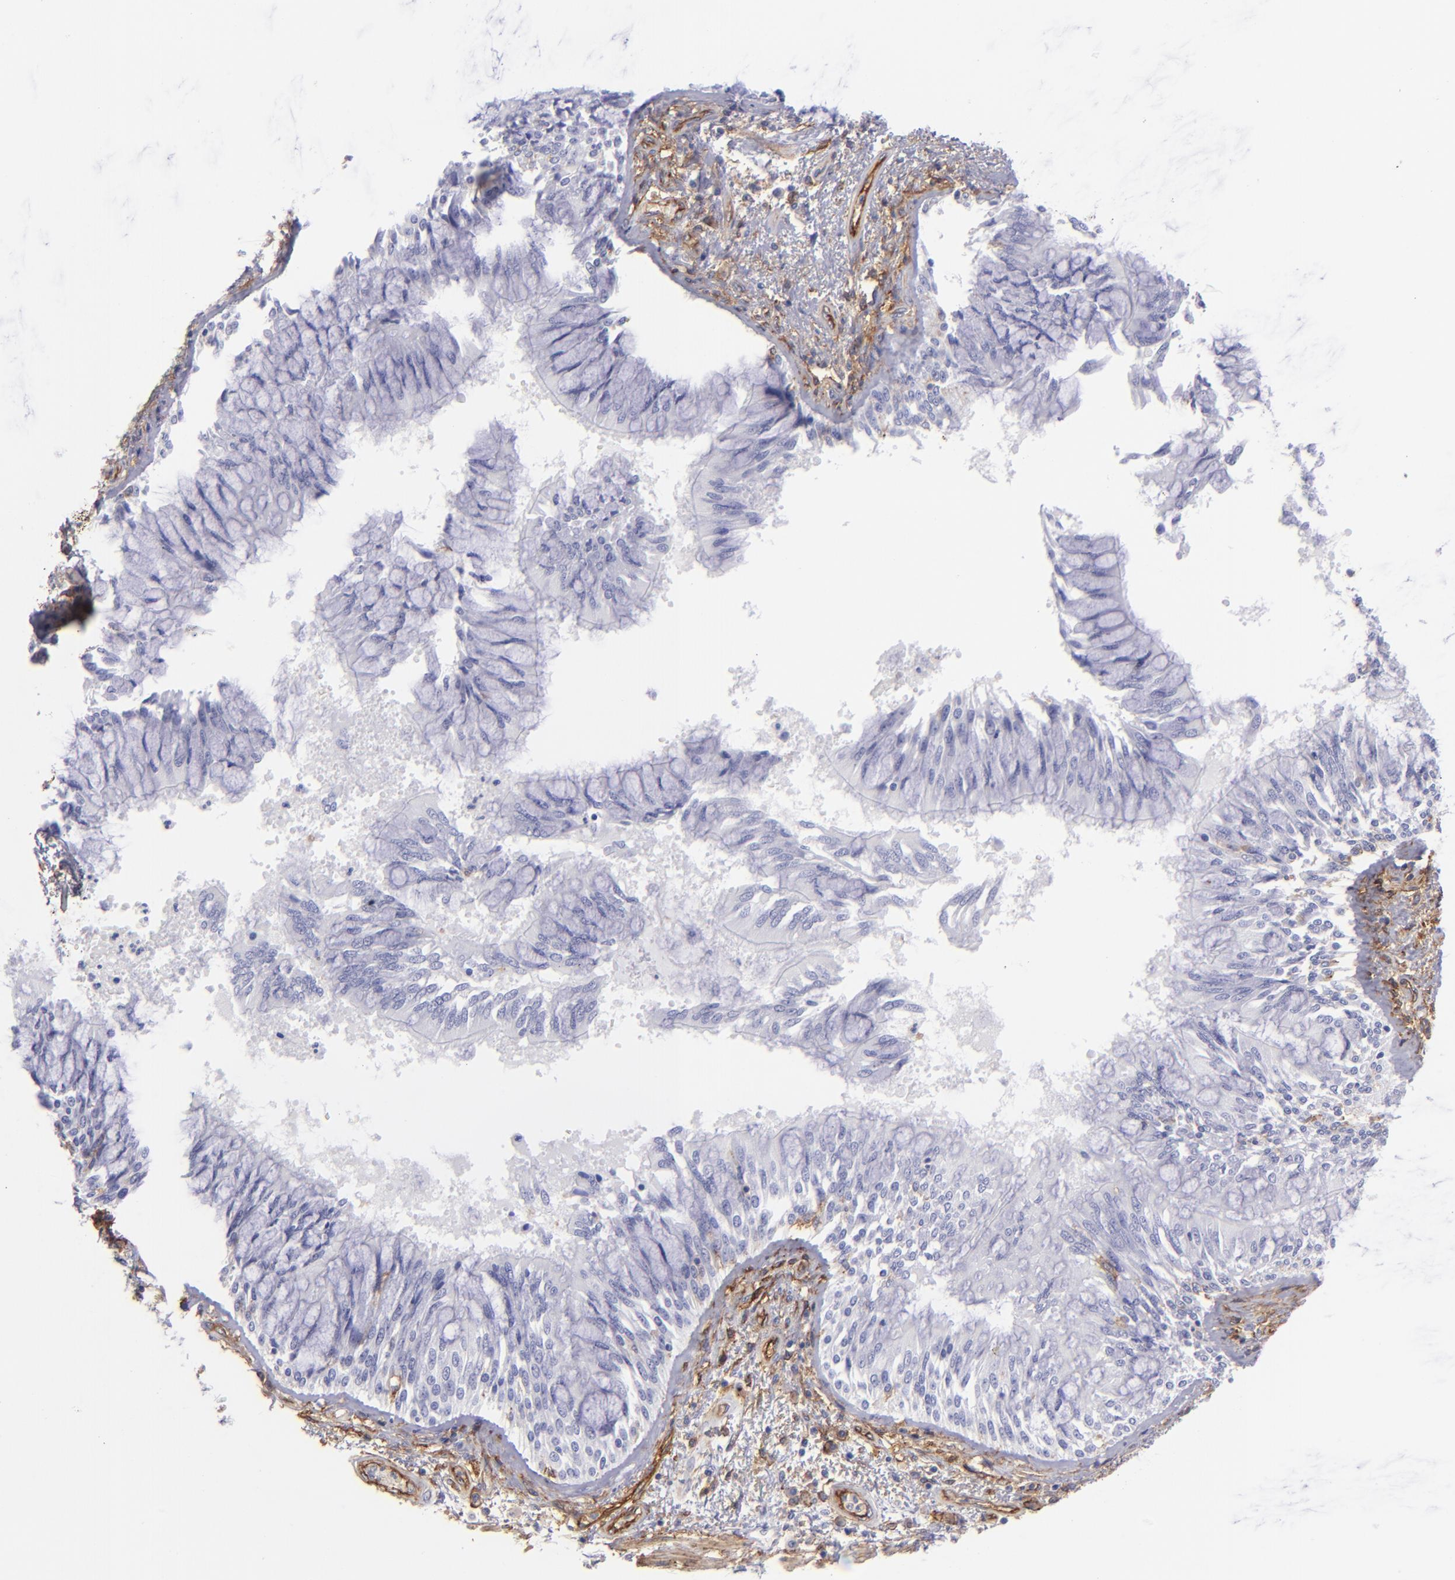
{"staining": {"intensity": "negative", "quantity": "none", "location": "none"}, "tissue": "bronchus", "cell_type": "Respiratory epithelial cells", "image_type": "normal", "snomed": [{"axis": "morphology", "description": "Normal tissue, NOS"}, {"axis": "topography", "description": "Cartilage tissue"}, {"axis": "topography", "description": "Bronchus"}, {"axis": "topography", "description": "Lung"}, {"axis": "topography", "description": "Peripheral nerve tissue"}], "caption": "High magnification brightfield microscopy of benign bronchus stained with DAB (brown) and counterstained with hematoxylin (blue): respiratory epithelial cells show no significant positivity. (Brightfield microscopy of DAB IHC at high magnification).", "gene": "ENTPD1", "patient": {"sex": "female", "age": 49}}